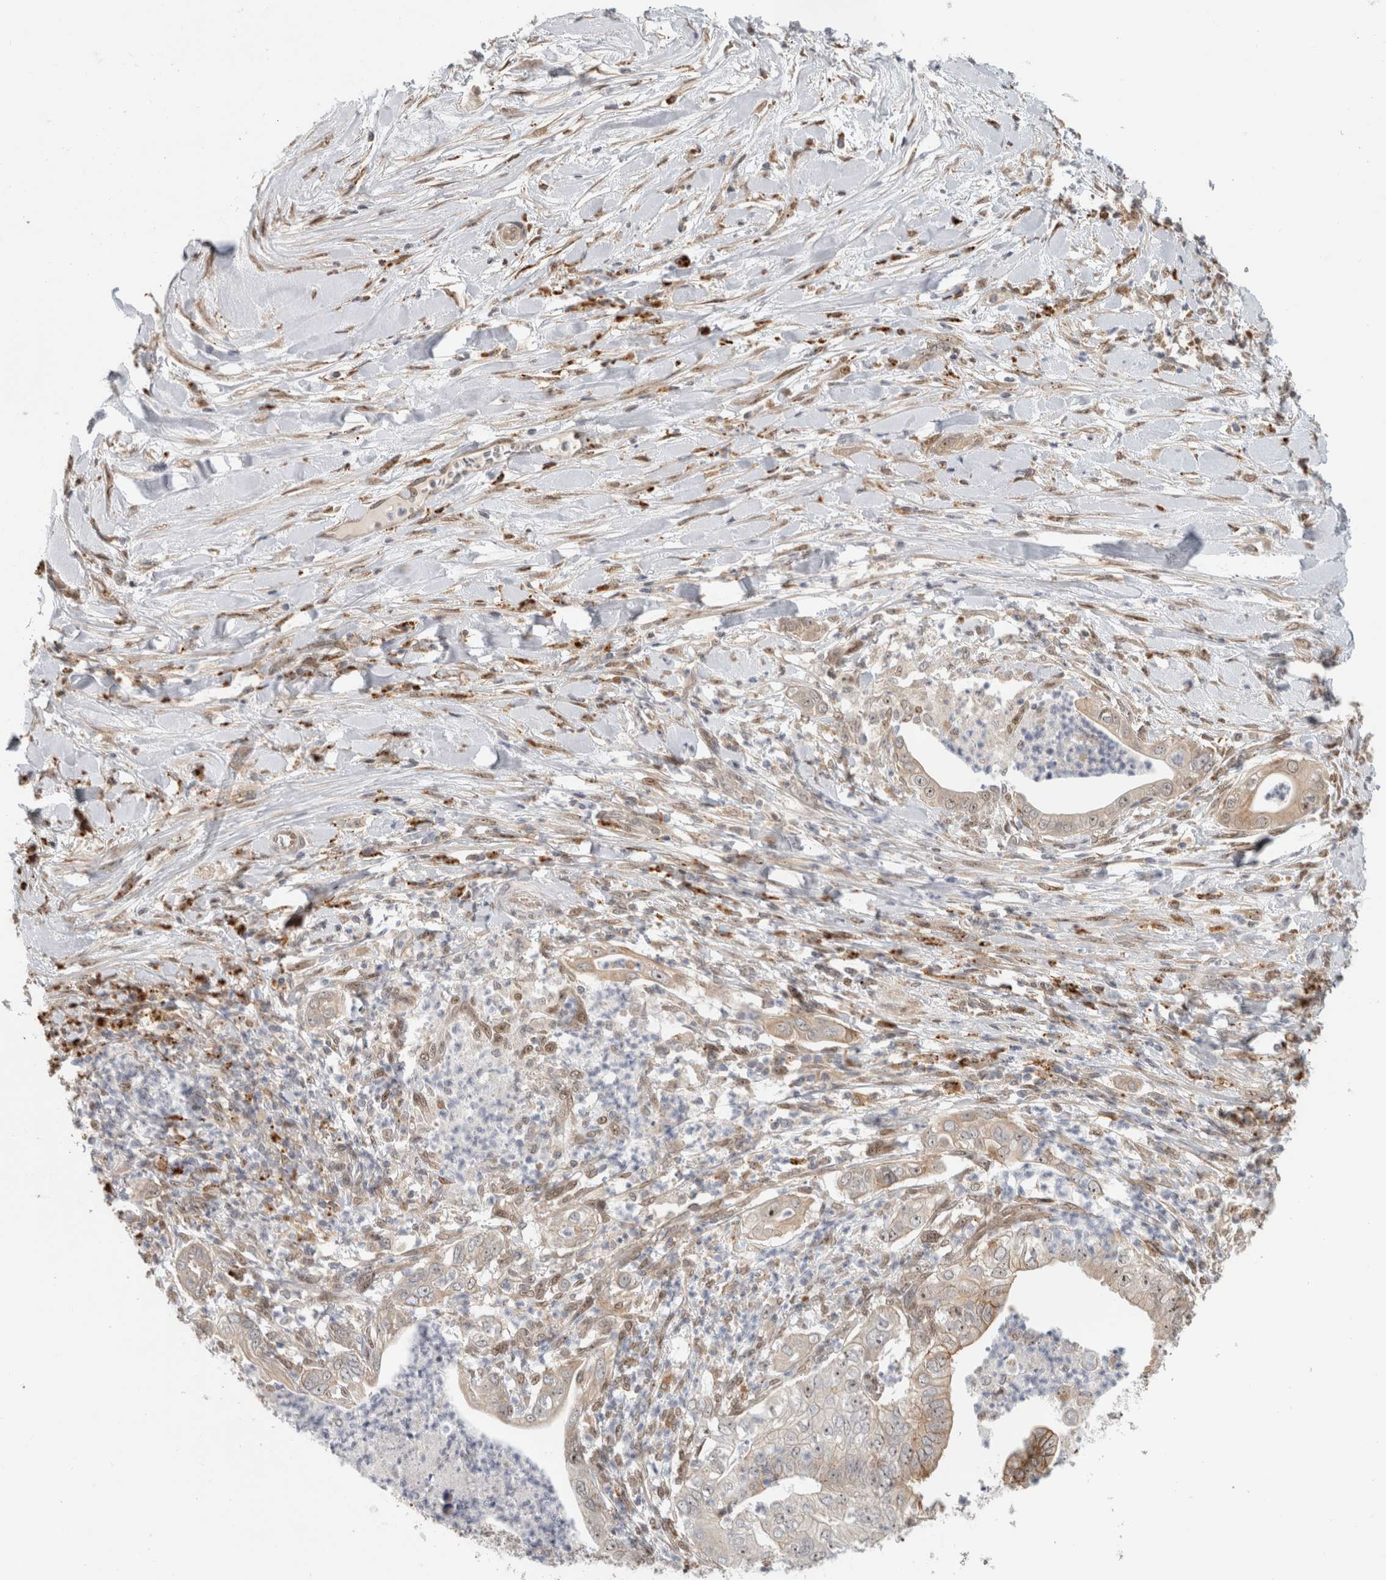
{"staining": {"intensity": "weak", "quantity": ">75%", "location": "cytoplasmic/membranous,nuclear"}, "tissue": "pancreatic cancer", "cell_type": "Tumor cells", "image_type": "cancer", "snomed": [{"axis": "morphology", "description": "Adenocarcinoma, NOS"}, {"axis": "topography", "description": "Pancreas"}], "caption": "Weak cytoplasmic/membranous and nuclear protein positivity is appreciated in about >75% of tumor cells in pancreatic cancer. Nuclei are stained in blue.", "gene": "NAB2", "patient": {"sex": "female", "age": 78}}